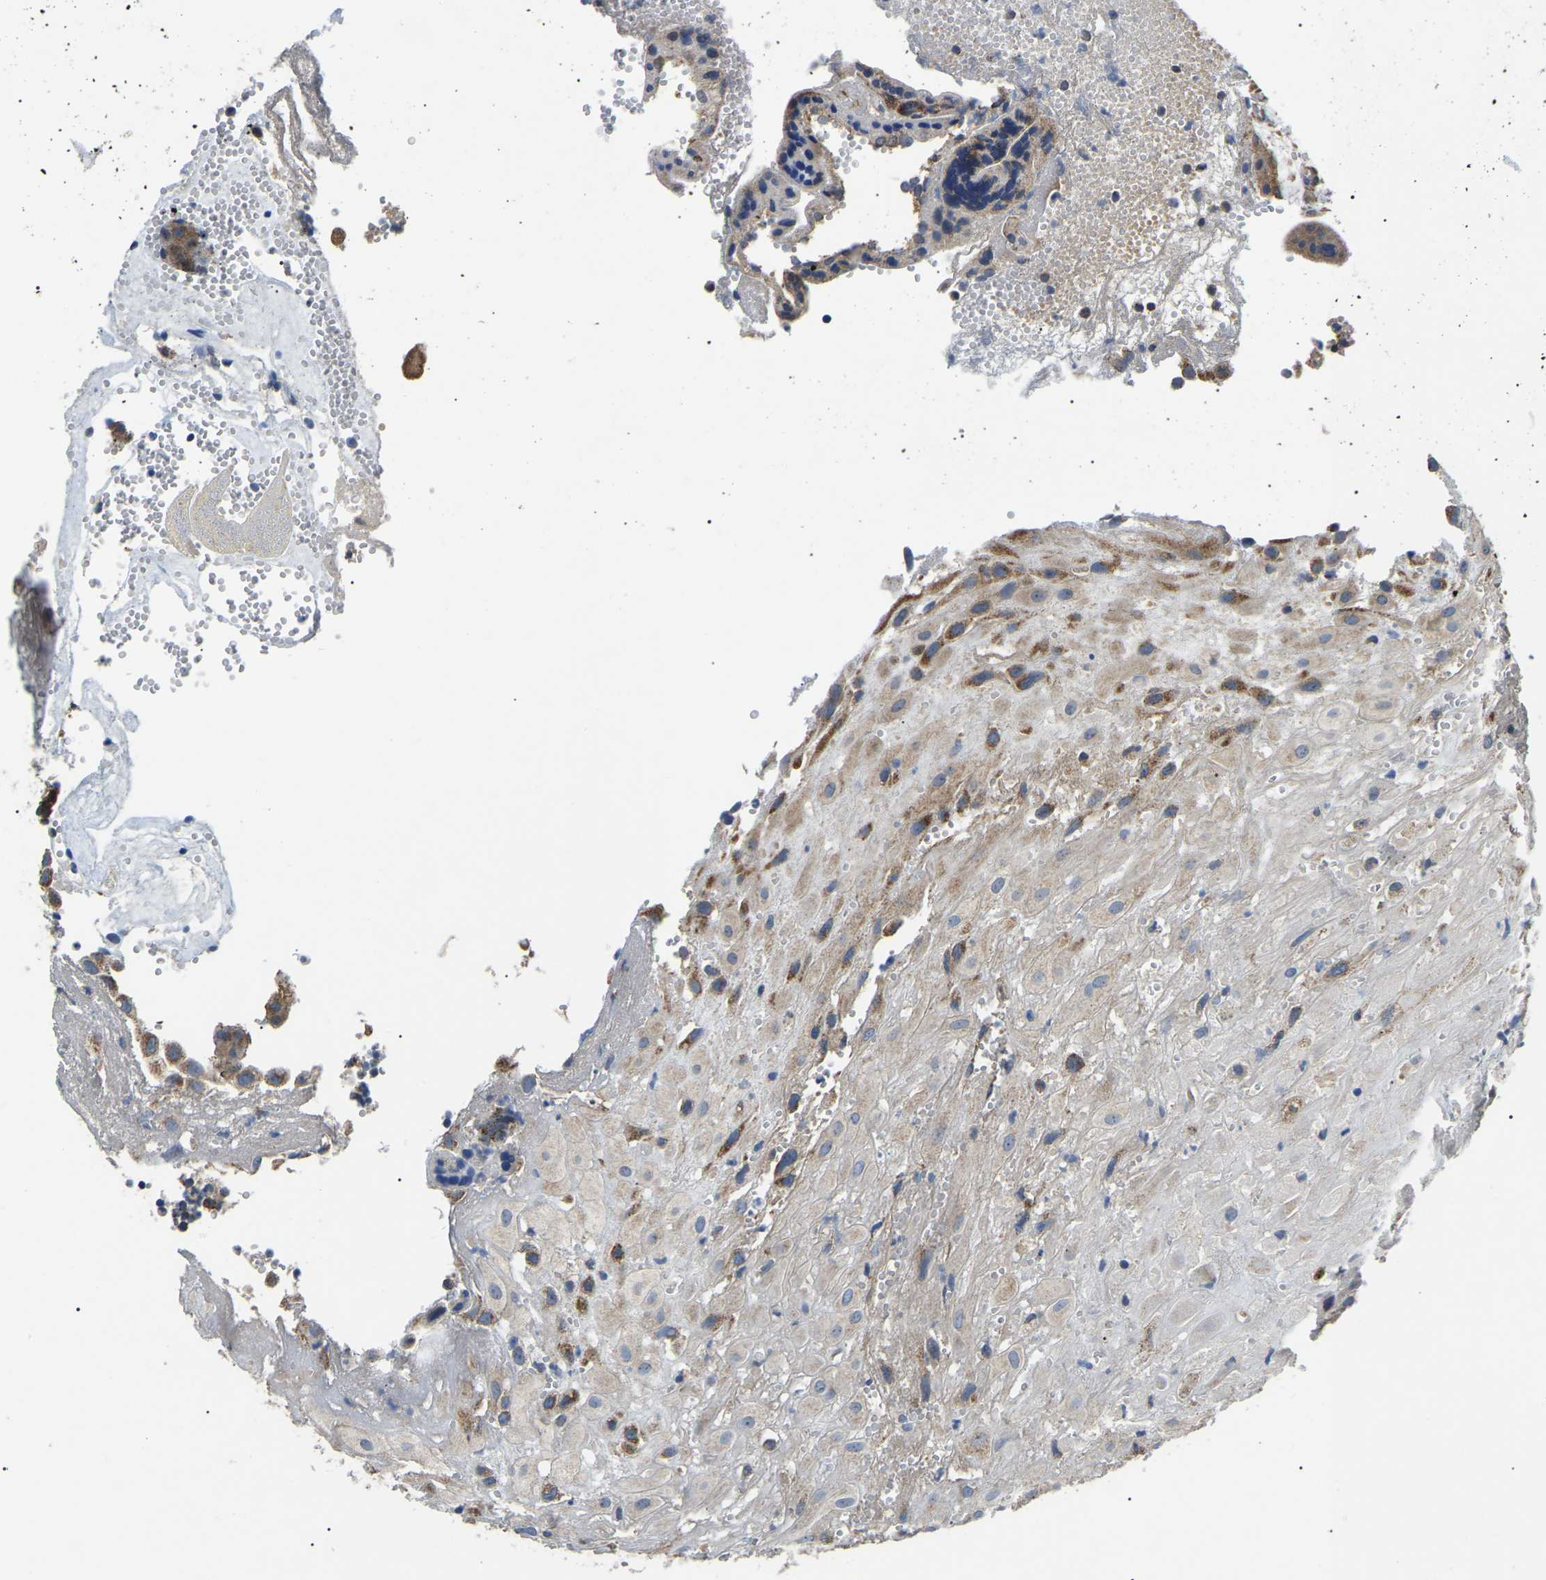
{"staining": {"intensity": "moderate", "quantity": "25%-75%", "location": "cytoplasmic/membranous"}, "tissue": "placenta", "cell_type": "Decidual cells", "image_type": "normal", "snomed": [{"axis": "morphology", "description": "Normal tissue, NOS"}, {"axis": "topography", "description": "Placenta"}], "caption": "High-power microscopy captured an immunohistochemistry (IHC) image of normal placenta, revealing moderate cytoplasmic/membranous positivity in approximately 25%-75% of decidual cells. (DAB IHC, brown staining for protein, blue staining for nuclei).", "gene": "PPM1E", "patient": {"sex": "female", "age": 18}}